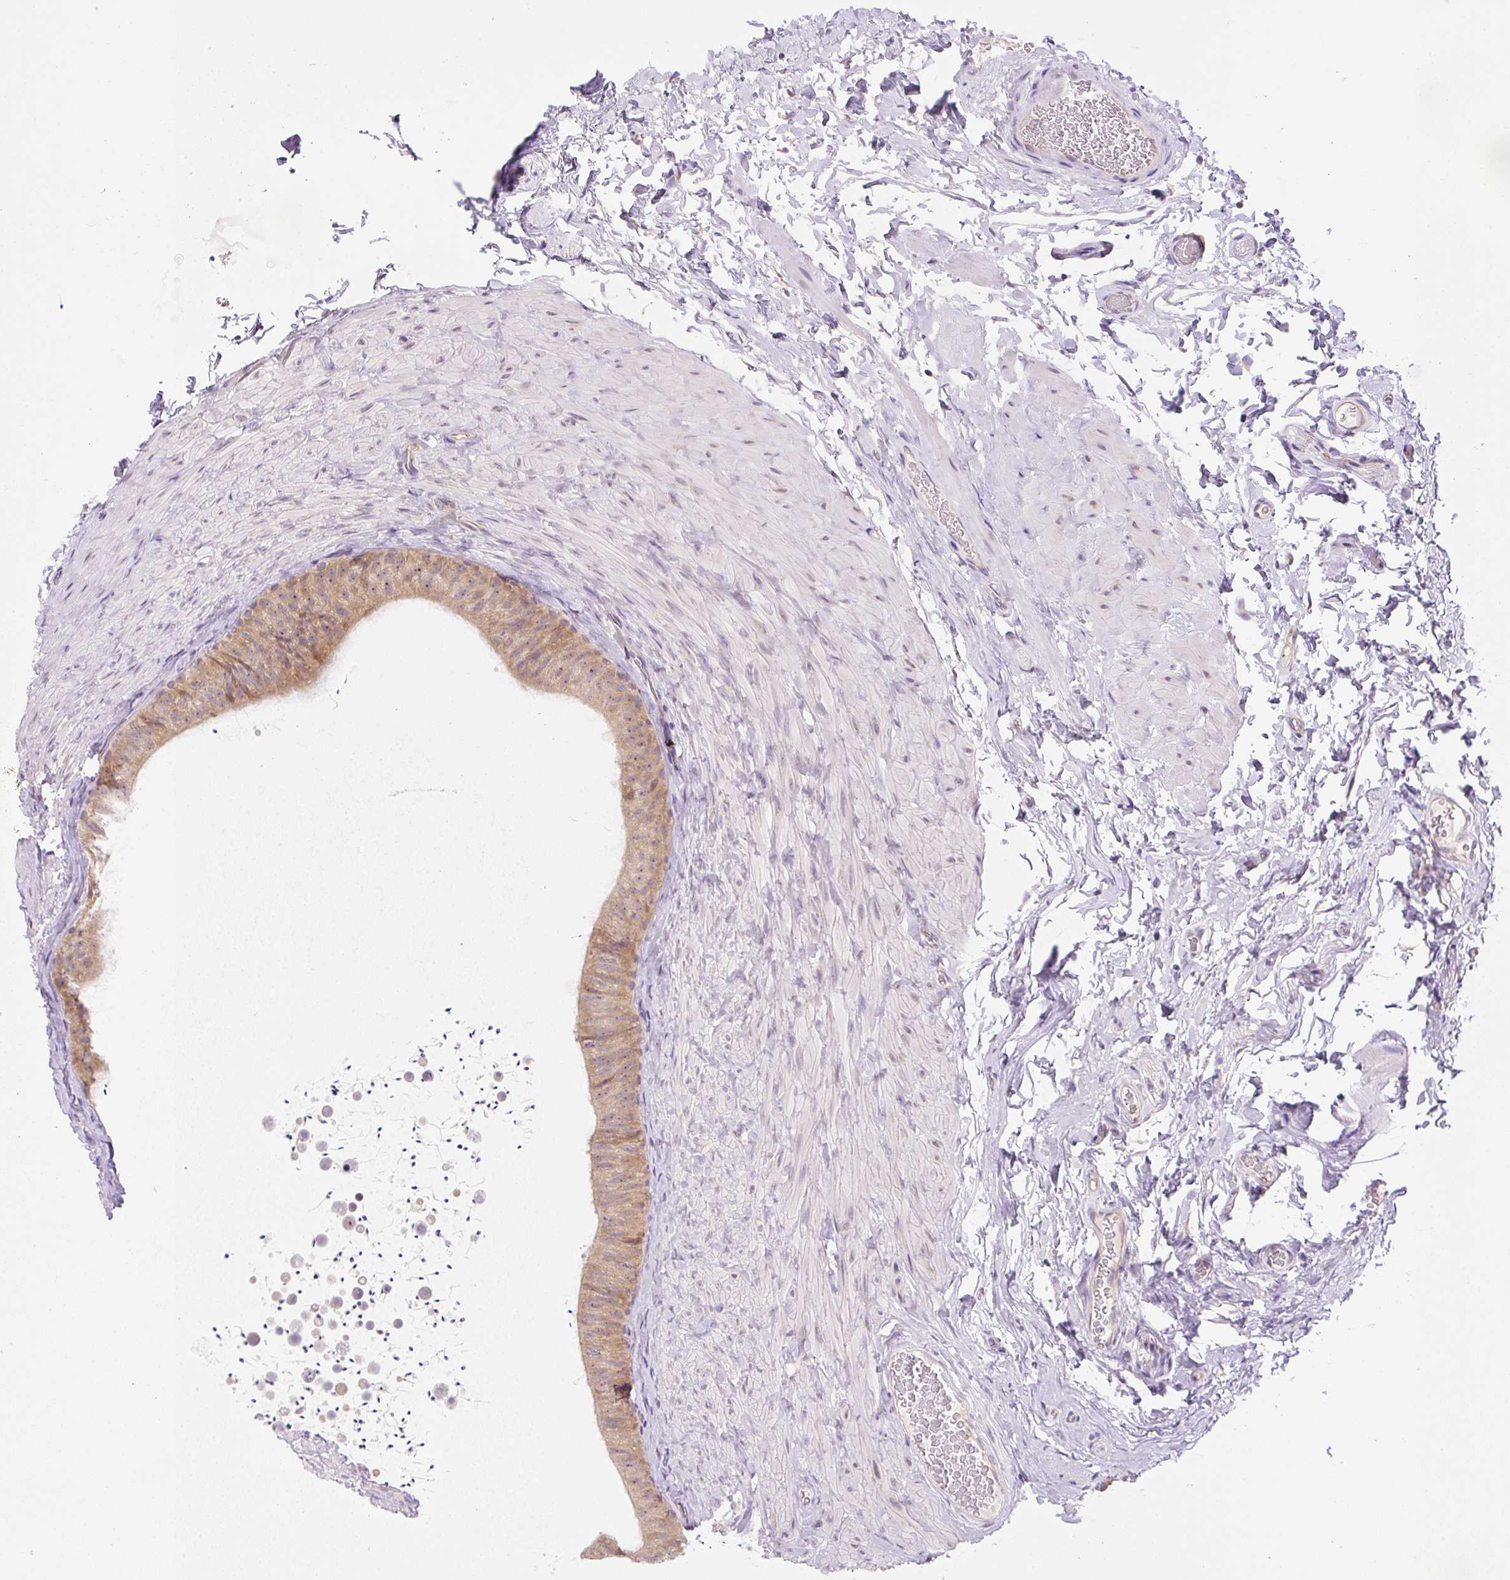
{"staining": {"intensity": "weak", "quantity": "25%-75%", "location": "cytoplasmic/membranous"}, "tissue": "epididymis", "cell_type": "Glandular cells", "image_type": "normal", "snomed": [{"axis": "morphology", "description": "Normal tissue, NOS"}, {"axis": "topography", "description": "Epididymis, spermatic cord, NOS"}, {"axis": "topography", "description": "Epididymis"}], "caption": "Epididymis stained for a protein (brown) shows weak cytoplasmic/membranous positive expression in about 25%-75% of glandular cells.", "gene": "RPL18A", "patient": {"sex": "male", "age": 31}}